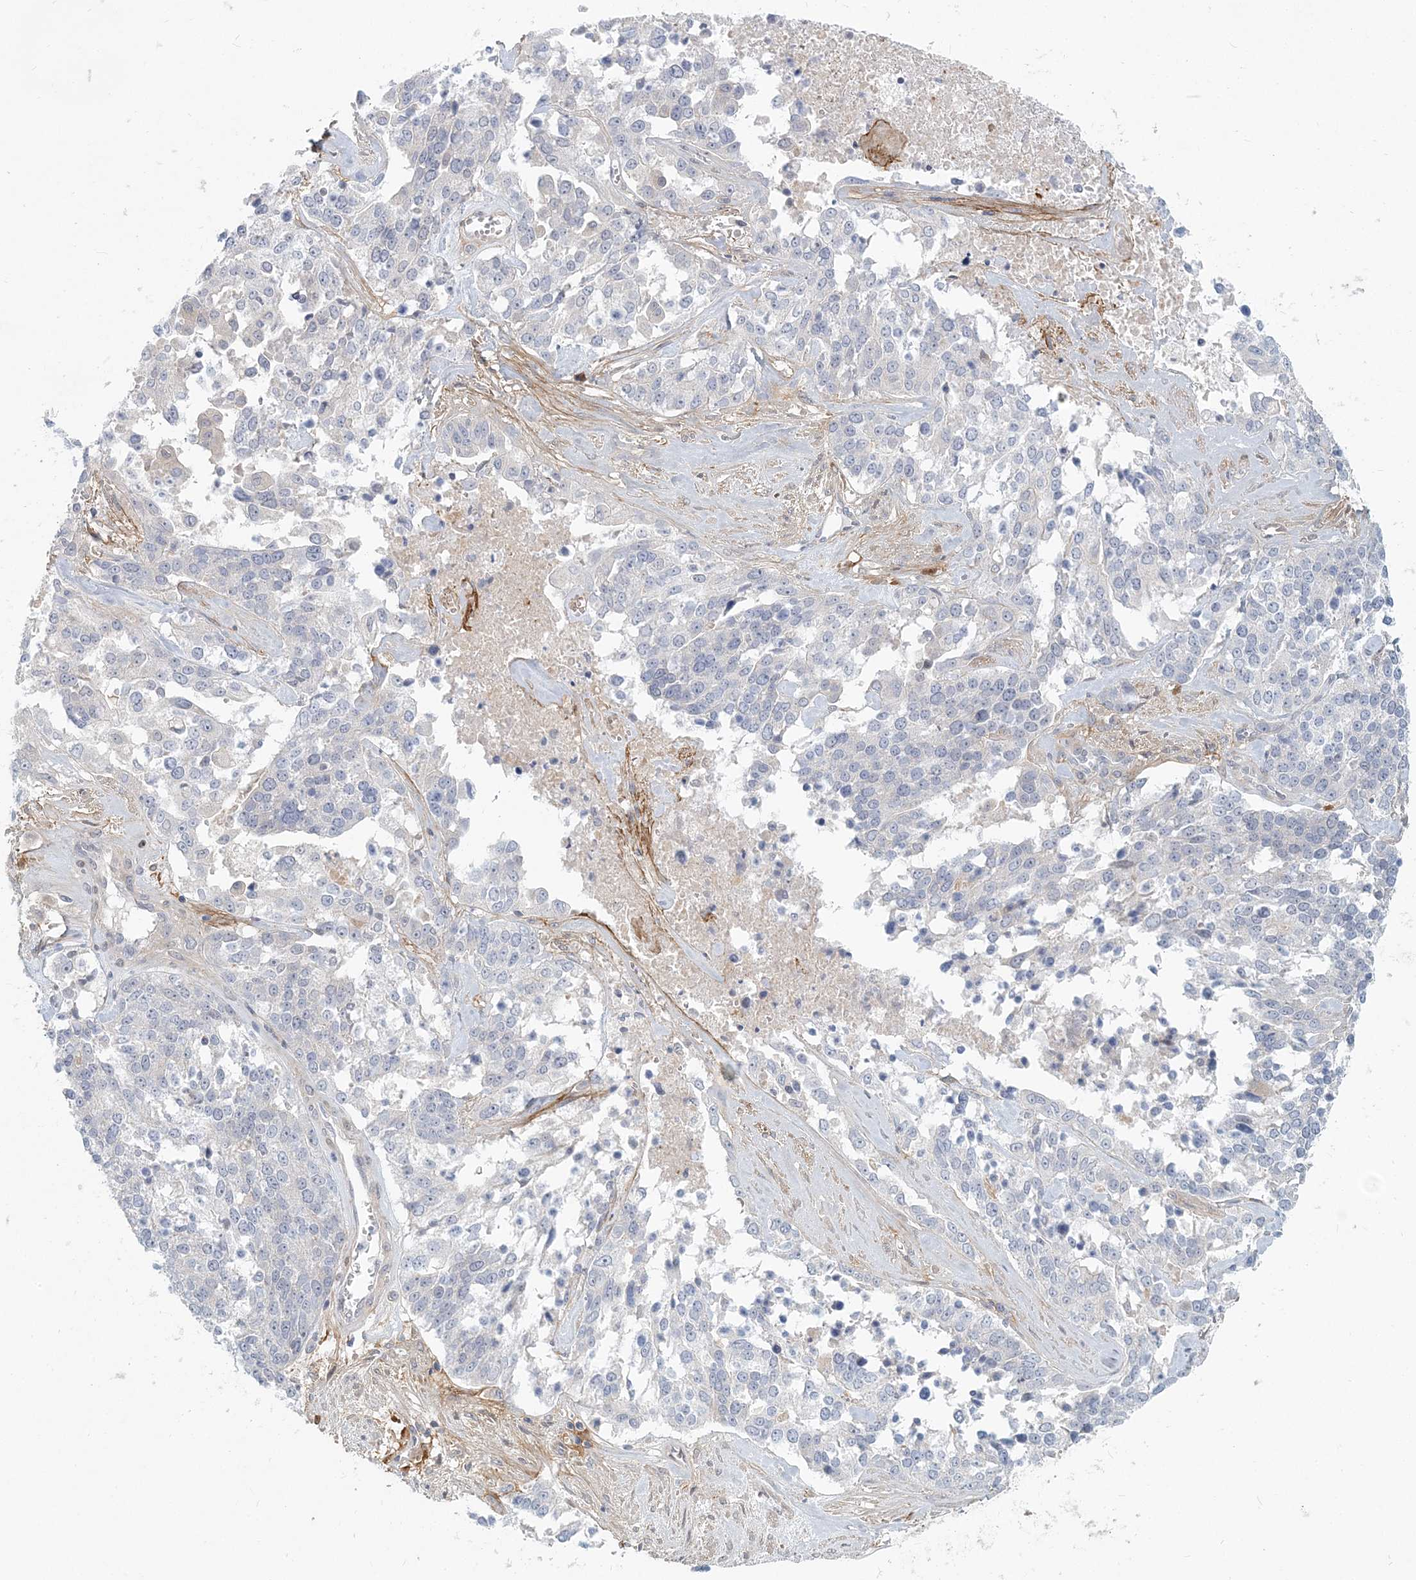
{"staining": {"intensity": "negative", "quantity": "none", "location": "none"}, "tissue": "ovarian cancer", "cell_type": "Tumor cells", "image_type": "cancer", "snomed": [{"axis": "morphology", "description": "Cystadenocarcinoma, serous, NOS"}, {"axis": "topography", "description": "Ovary"}], "caption": "Ovarian cancer (serous cystadenocarcinoma) stained for a protein using immunohistochemistry (IHC) shows no expression tumor cells.", "gene": "GMPPA", "patient": {"sex": "female", "age": 44}}